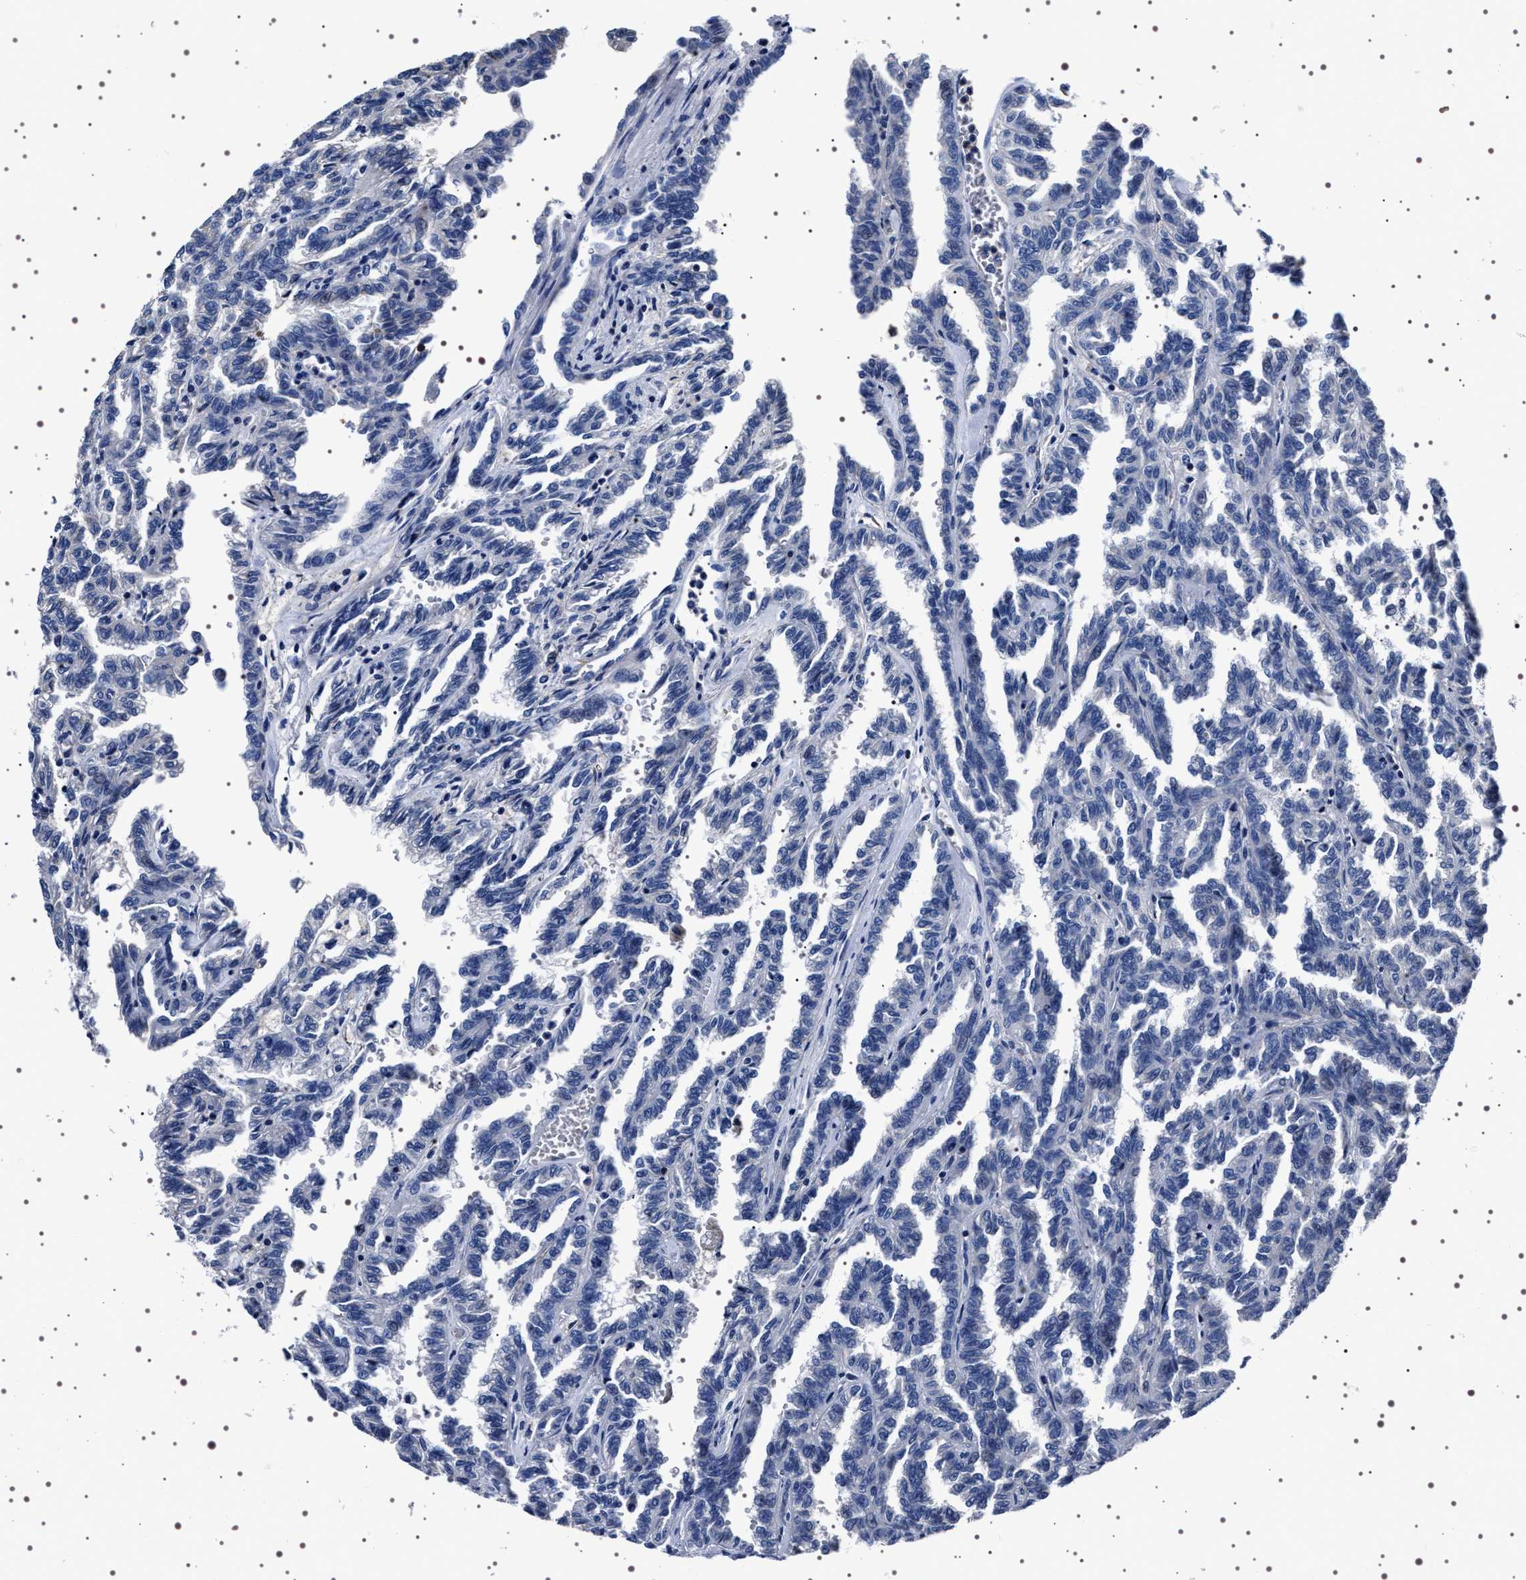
{"staining": {"intensity": "negative", "quantity": "none", "location": "none"}, "tissue": "renal cancer", "cell_type": "Tumor cells", "image_type": "cancer", "snomed": [{"axis": "morphology", "description": "Inflammation, NOS"}, {"axis": "morphology", "description": "Adenocarcinoma, NOS"}, {"axis": "topography", "description": "Kidney"}], "caption": "Renal cancer (adenocarcinoma) stained for a protein using immunohistochemistry (IHC) shows no positivity tumor cells.", "gene": "WDR1", "patient": {"sex": "male", "age": 68}}